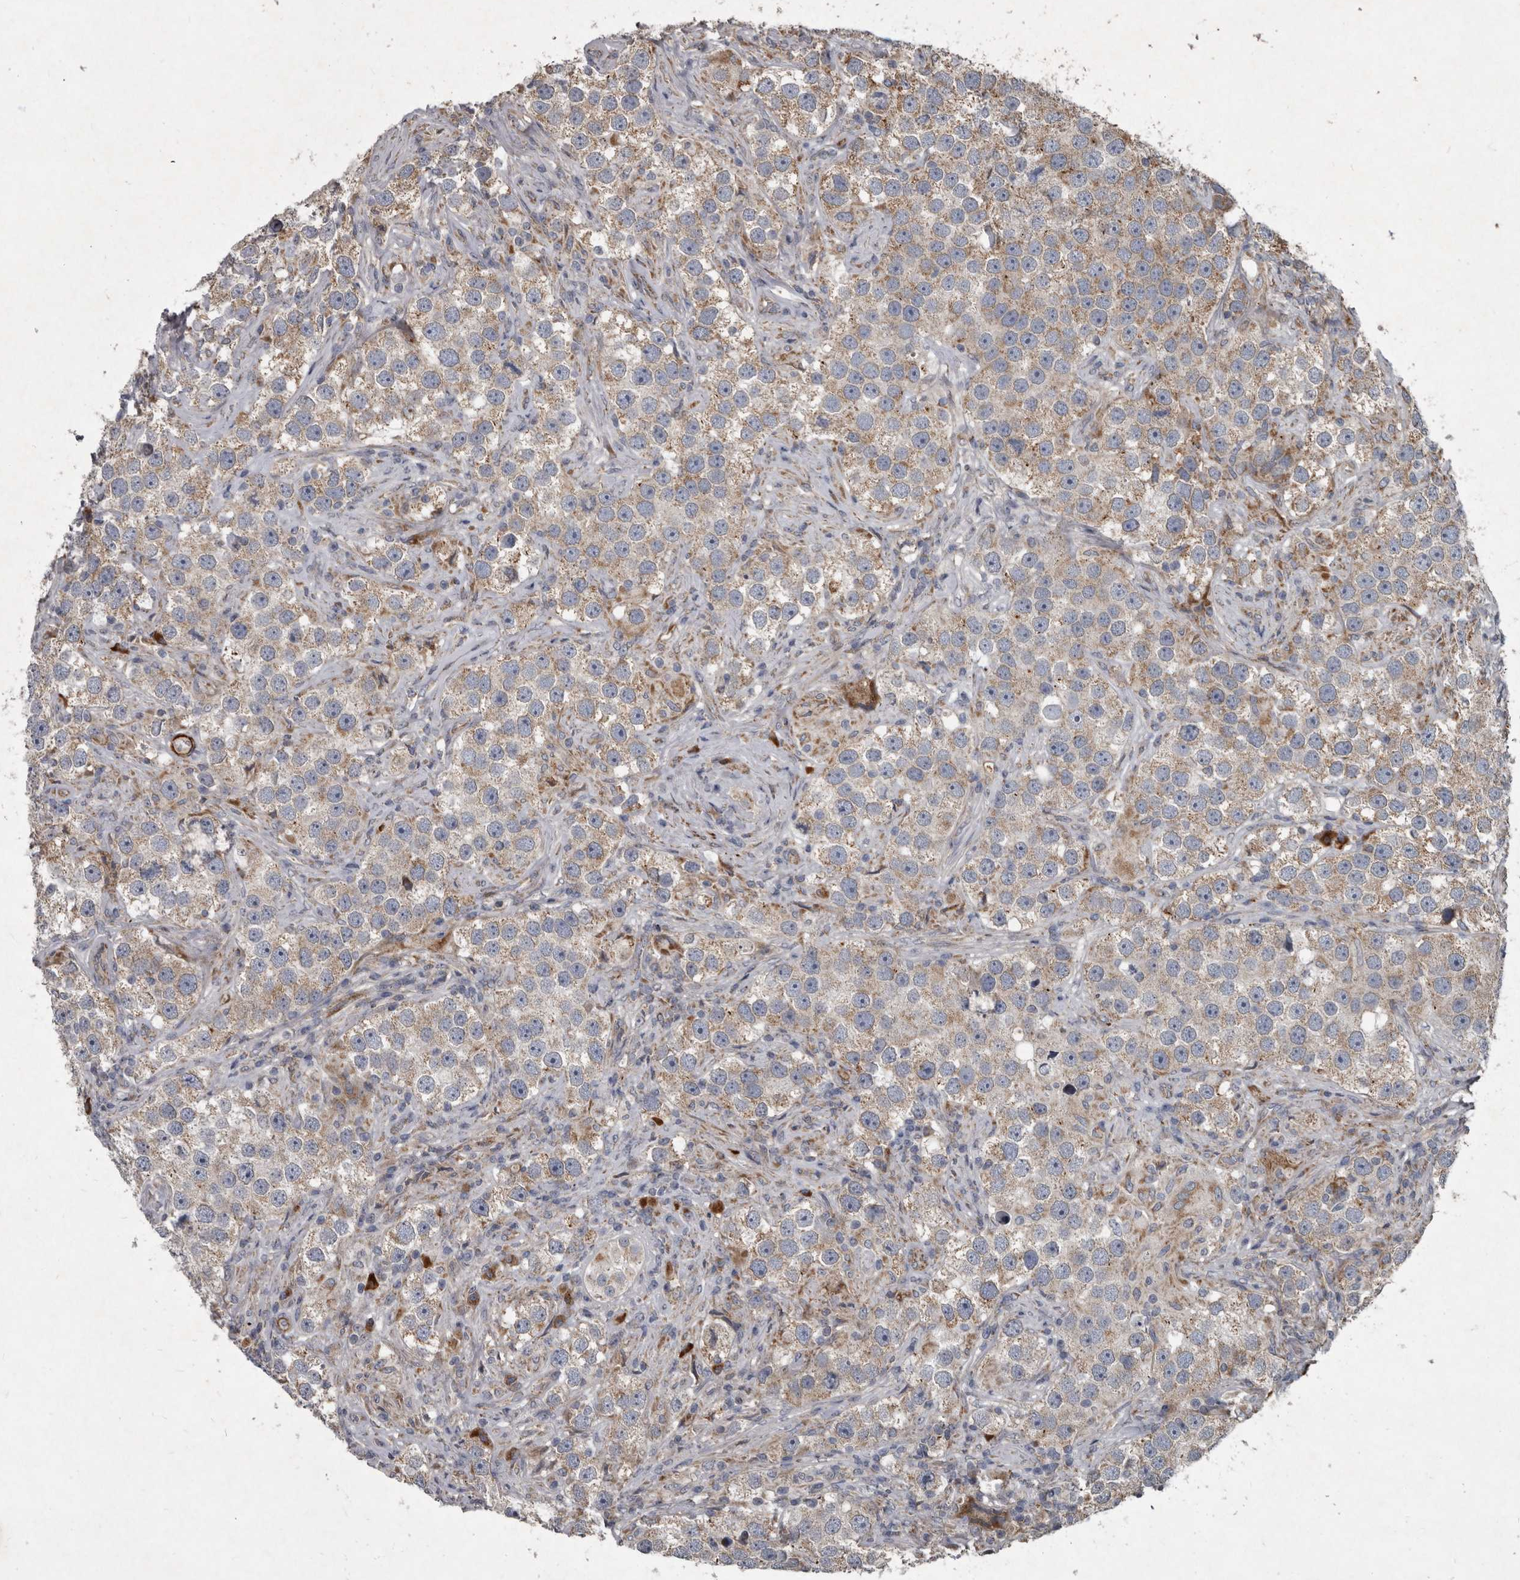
{"staining": {"intensity": "weak", "quantity": ">75%", "location": "cytoplasmic/membranous"}, "tissue": "testis cancer", "cell_type": "Tumor cells", "image_type": "cancer", "snomed": [{"axis": "morphology", "description": "Seminoma, NOS"}, {"axis": "topography", "description": "Testis"}], "caption": "Brown immunohistochemical staining in testis cancer (seminoma) demonstrates weak cytoplasmic/membranous expression in approximately >75% of tumor cells.", "gene": "MRPS15", "patient": {"sex": "male", "age": 49}}